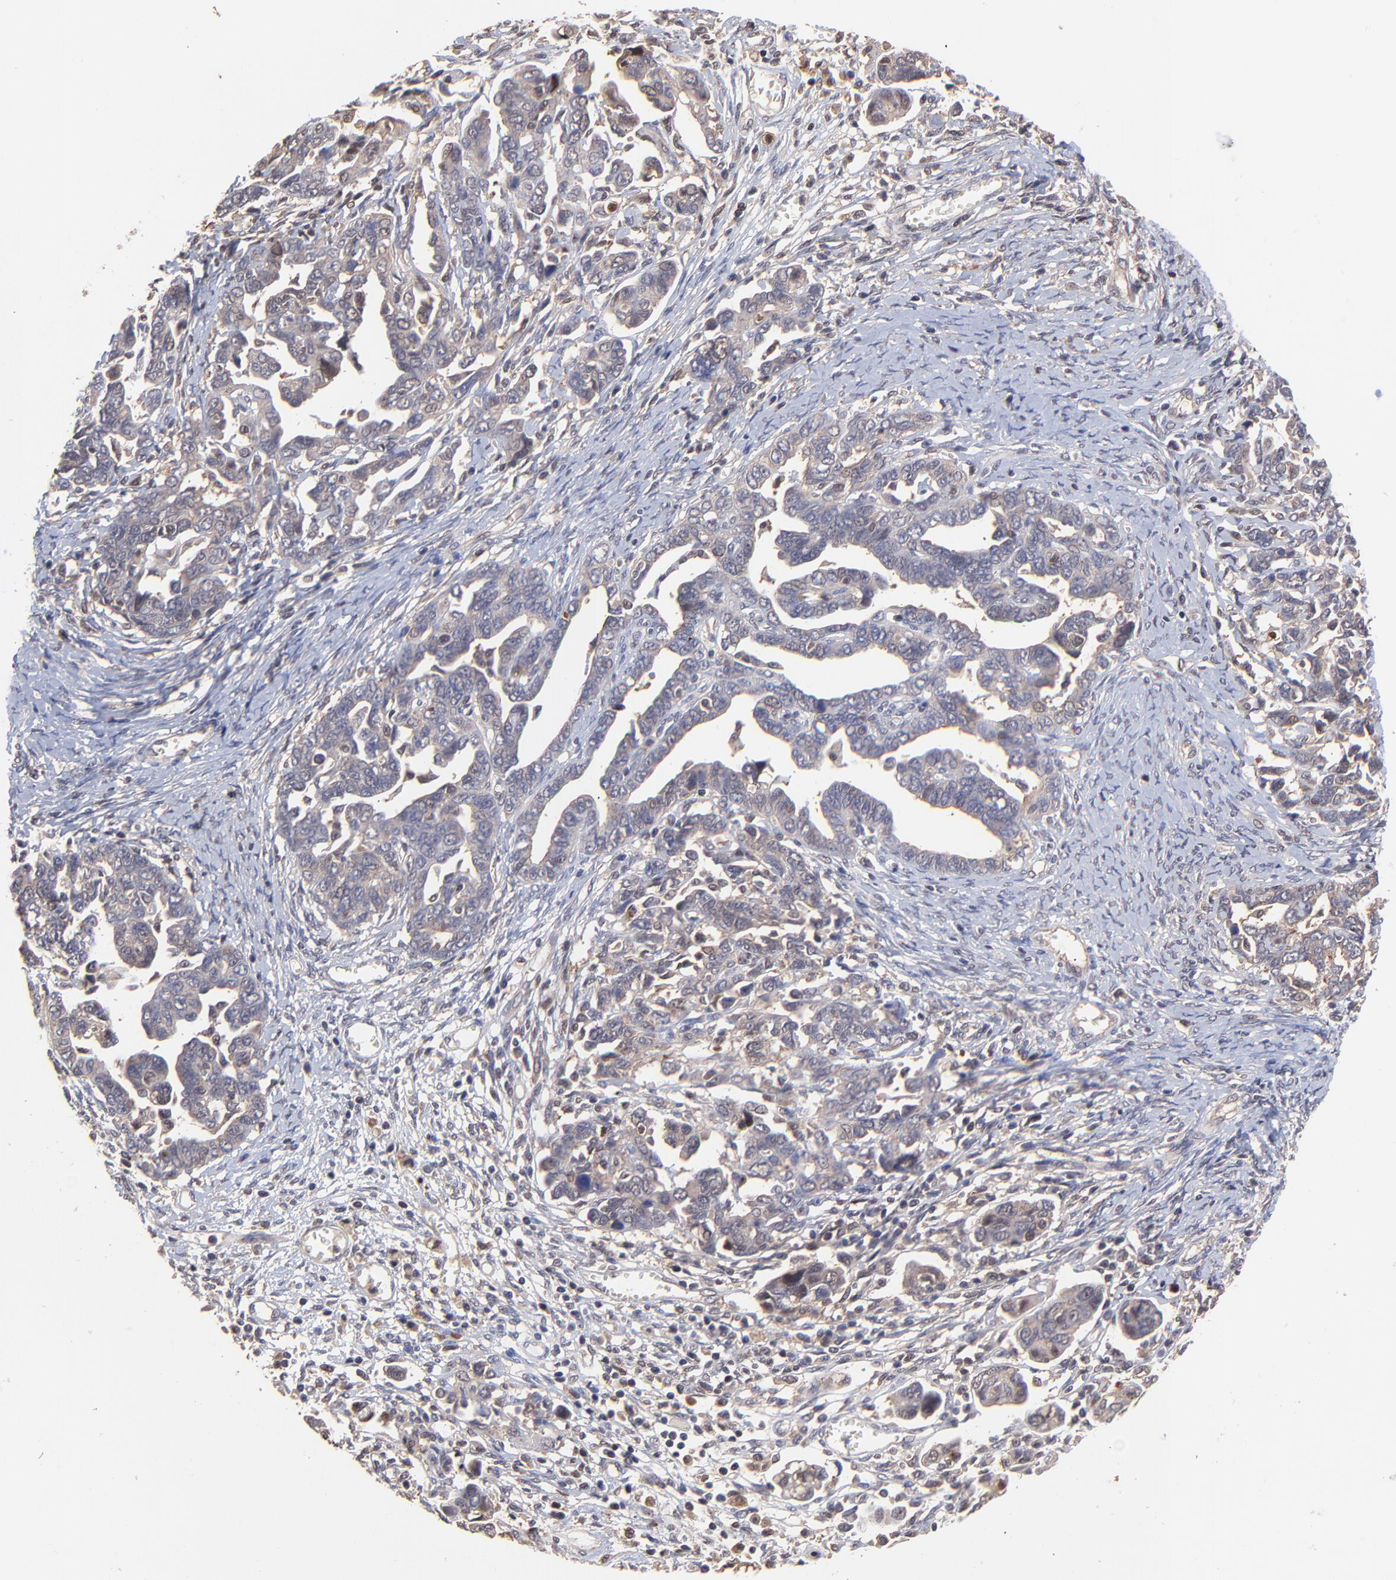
{"staining": {"intensity": "moderate", "quantity": "25%-75%", "location": "cytoplasmic/membranous"}, "tissue": "ovarian cancer", "cell_type": "Tumor cells", "image_type": "cancer", "snomed": [{"axis": "morphology", "description": "Cystadenocarcinoma, serous, NOS"}, {"axis": "topography", "description": "Ovary"}], "caption": "The photomicrograph demonstrates a brown stain indicating the presence of a protein in the cytoplasmic/membranous of tumor cells in ovarian cancer (serous cystadenocarcinoma).", "gene": "PSMA6", "patient": {"sex": "female", "age": 69}}